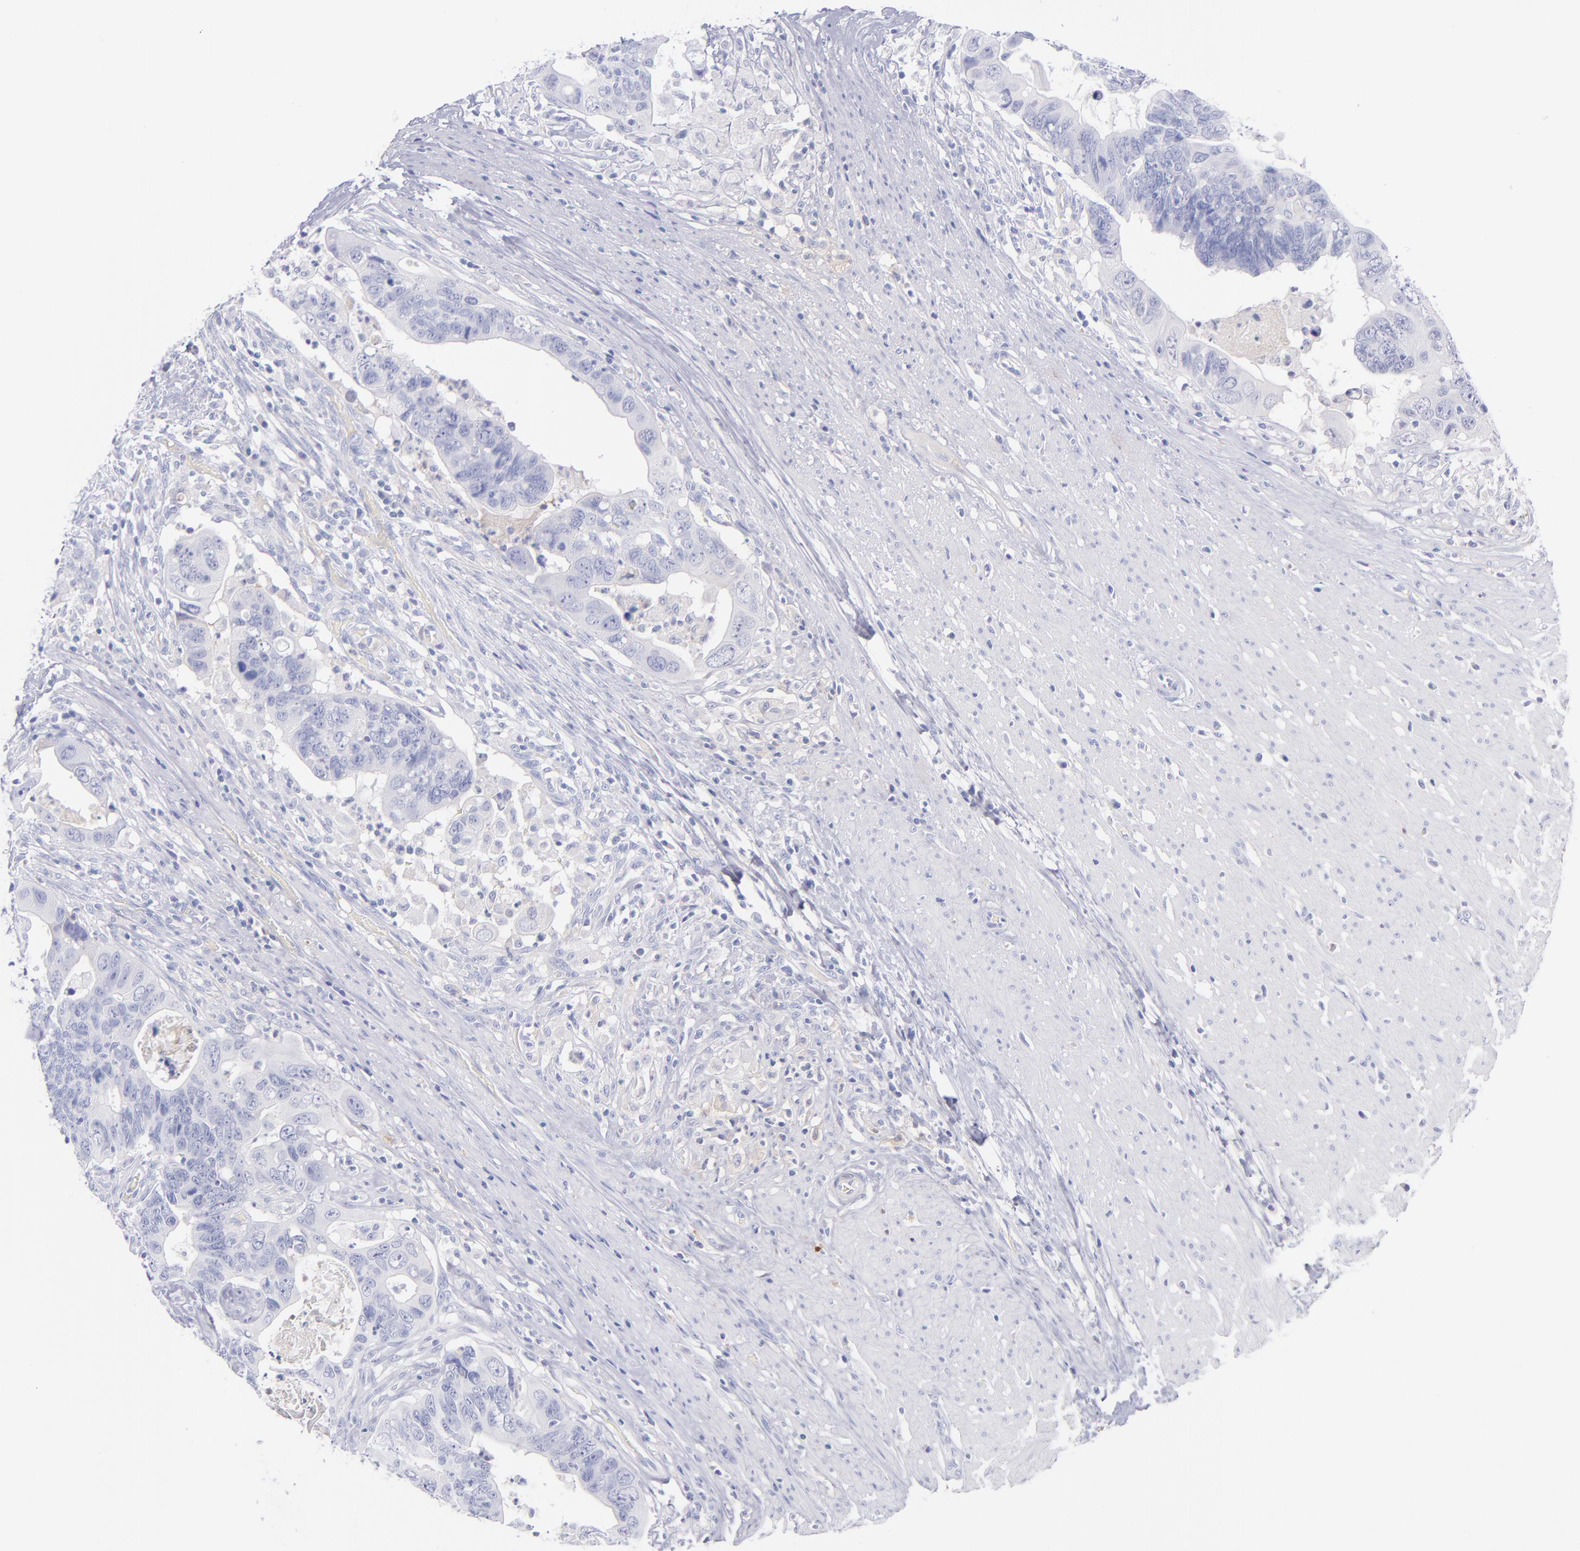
{"staining": {"intensity": "negative", "quantity": "none", "location": "none"}, "tissue": "colorectal cancer", "cell_type": "Tumor cells", "image_type": "cancer", "snomed": [{"axis": "morphology", "description": "Adenocarcinoma, NOS"}, {"axis": "topography", "description": "Rectum"}], "caption": "Colorectal cancer was stained to show a protein in brown. There is no significant expression in tumor cells.", "gene": "HP", "patient": {"sex": "male", "age": 53}}